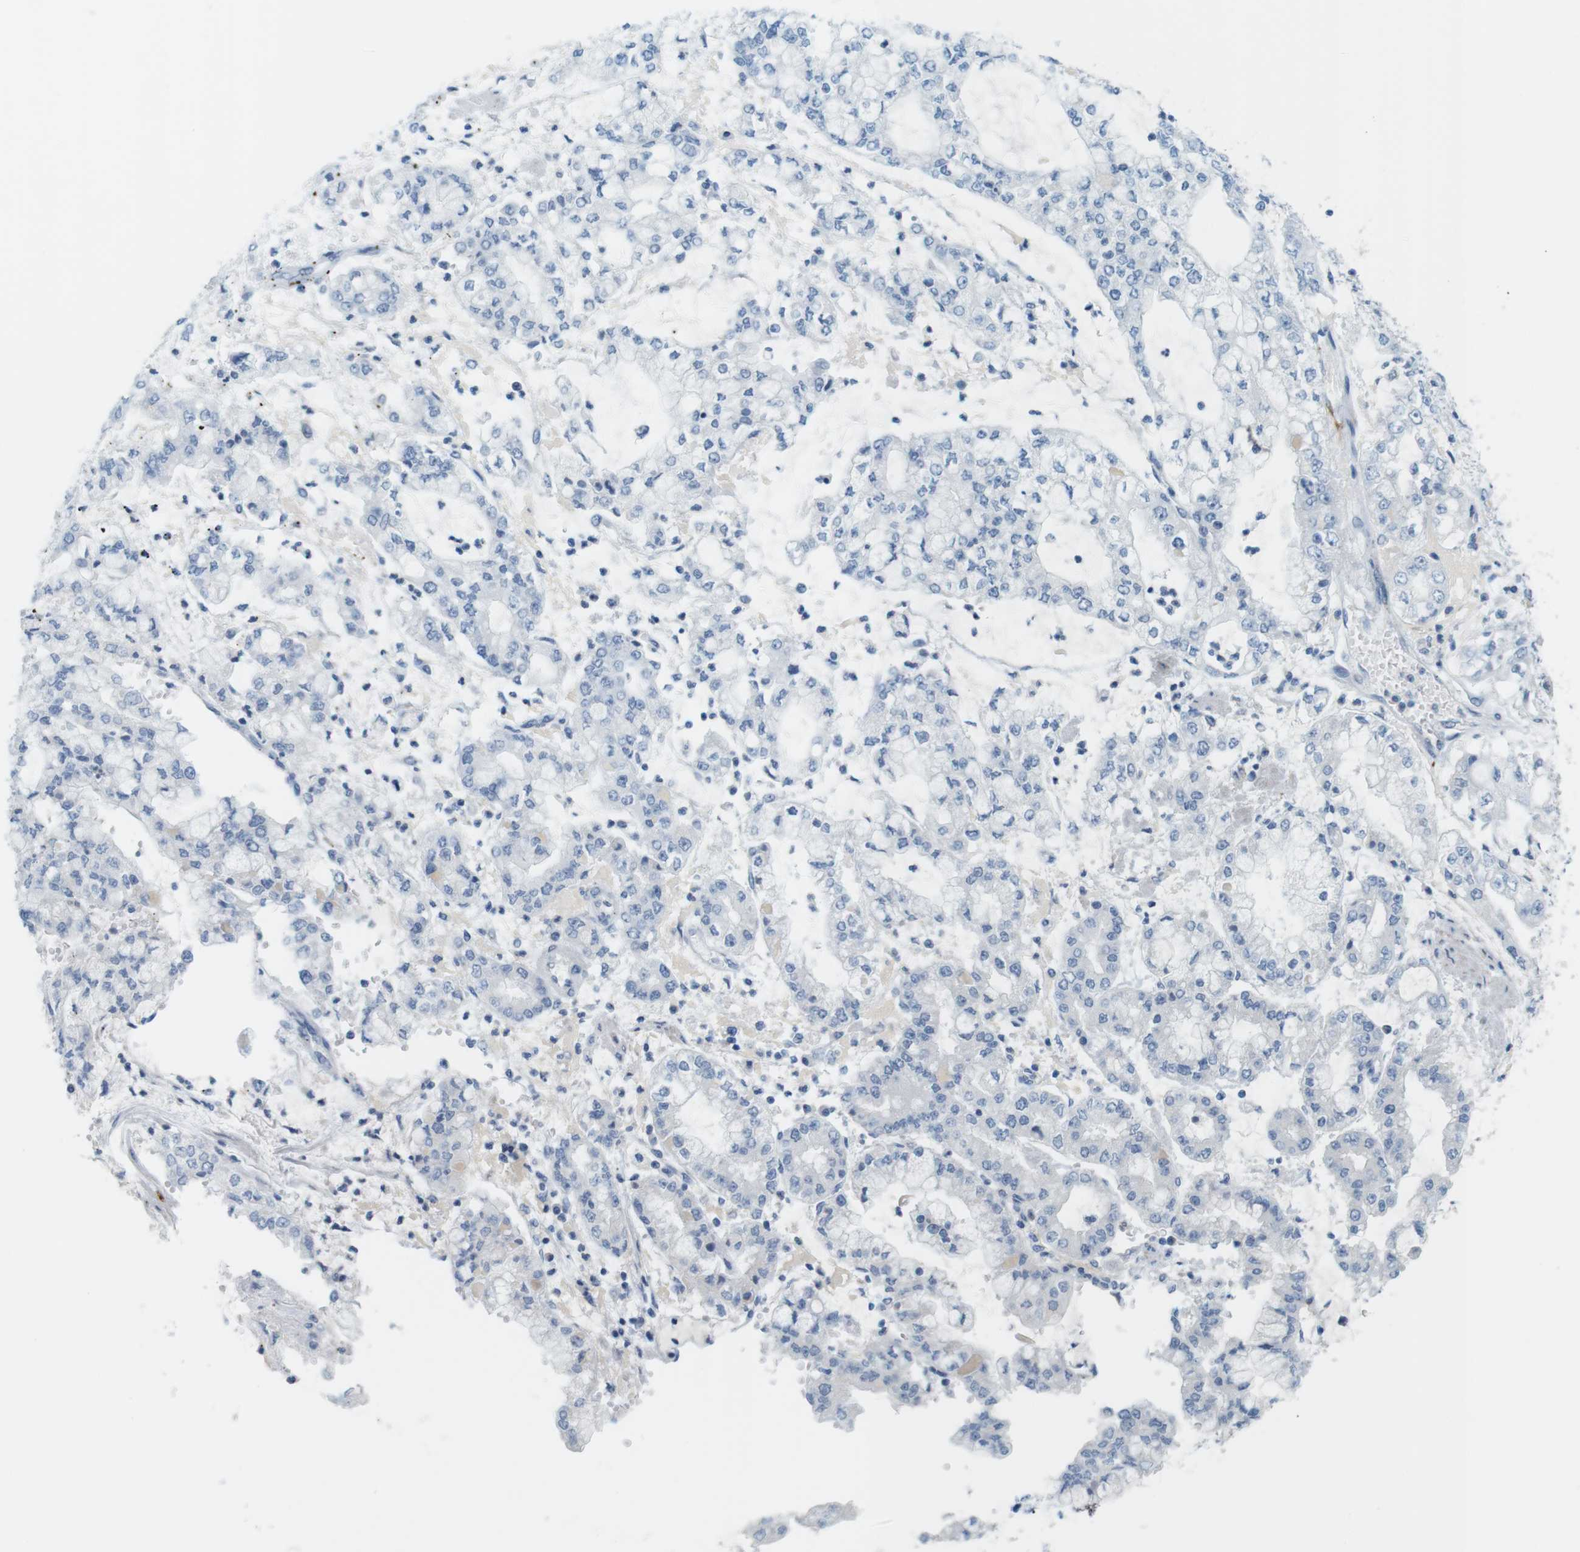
{"staining": {"intensity": "negative", "quantity": "none", "location": "none"}, "tissue": "stomach cancer", "cell_type": "Tumor cells", "image_type": "cancer", "snomed": [{"axis": "morphology", "description": "Adenocarcinoma, NOS"}, {"axis": "topography", "description": "Stomach"}], "caption": "Human stomach cancer (adenocarcinoma) stained for a protein using IHC exhibits no expression in tumor cells.", "gene": "MYH9", "patient": {"sex": "male", "age": 76}}